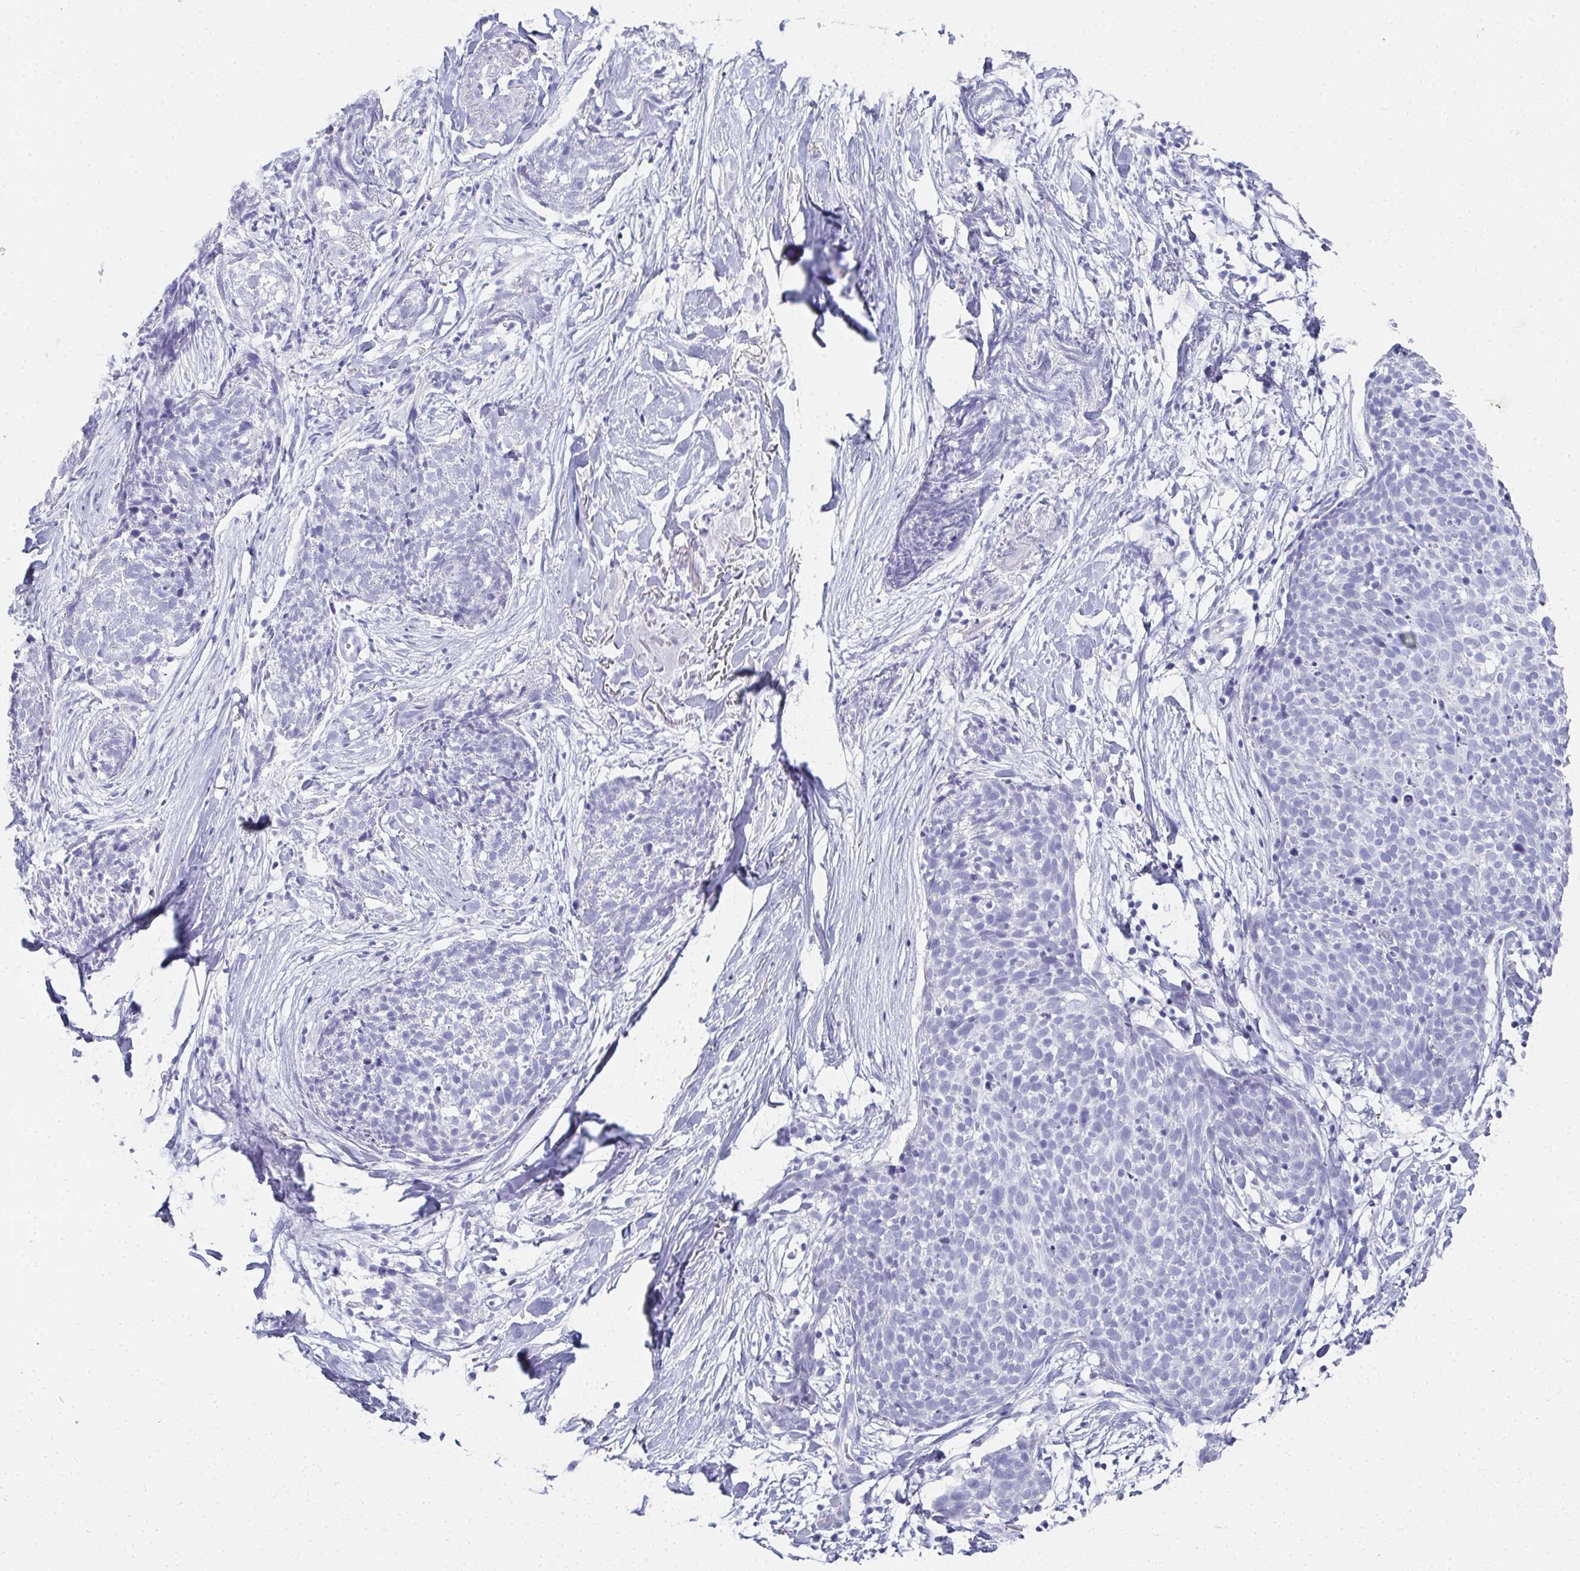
{"staining": {"intensity": "negative", "quantity": "none", "location": "none"}, "tissue": "skin cancer", "cell_type": "Tumor cells", "image_type": "cancer", "snomed": [{"axis": "morphology", "description": "Squamous cell carcinoma, NOS"}, {"axis": "topography", "description": "Skin"}, {"axis": "topography", "description": "Vulva"}], "caption": "This is an IHC micrograph of human skin squamous cell carcinoma. There is no positivity in tumor cells.", "gene": "SYCP1", "patient": {"sex": "female", "age": 75}}